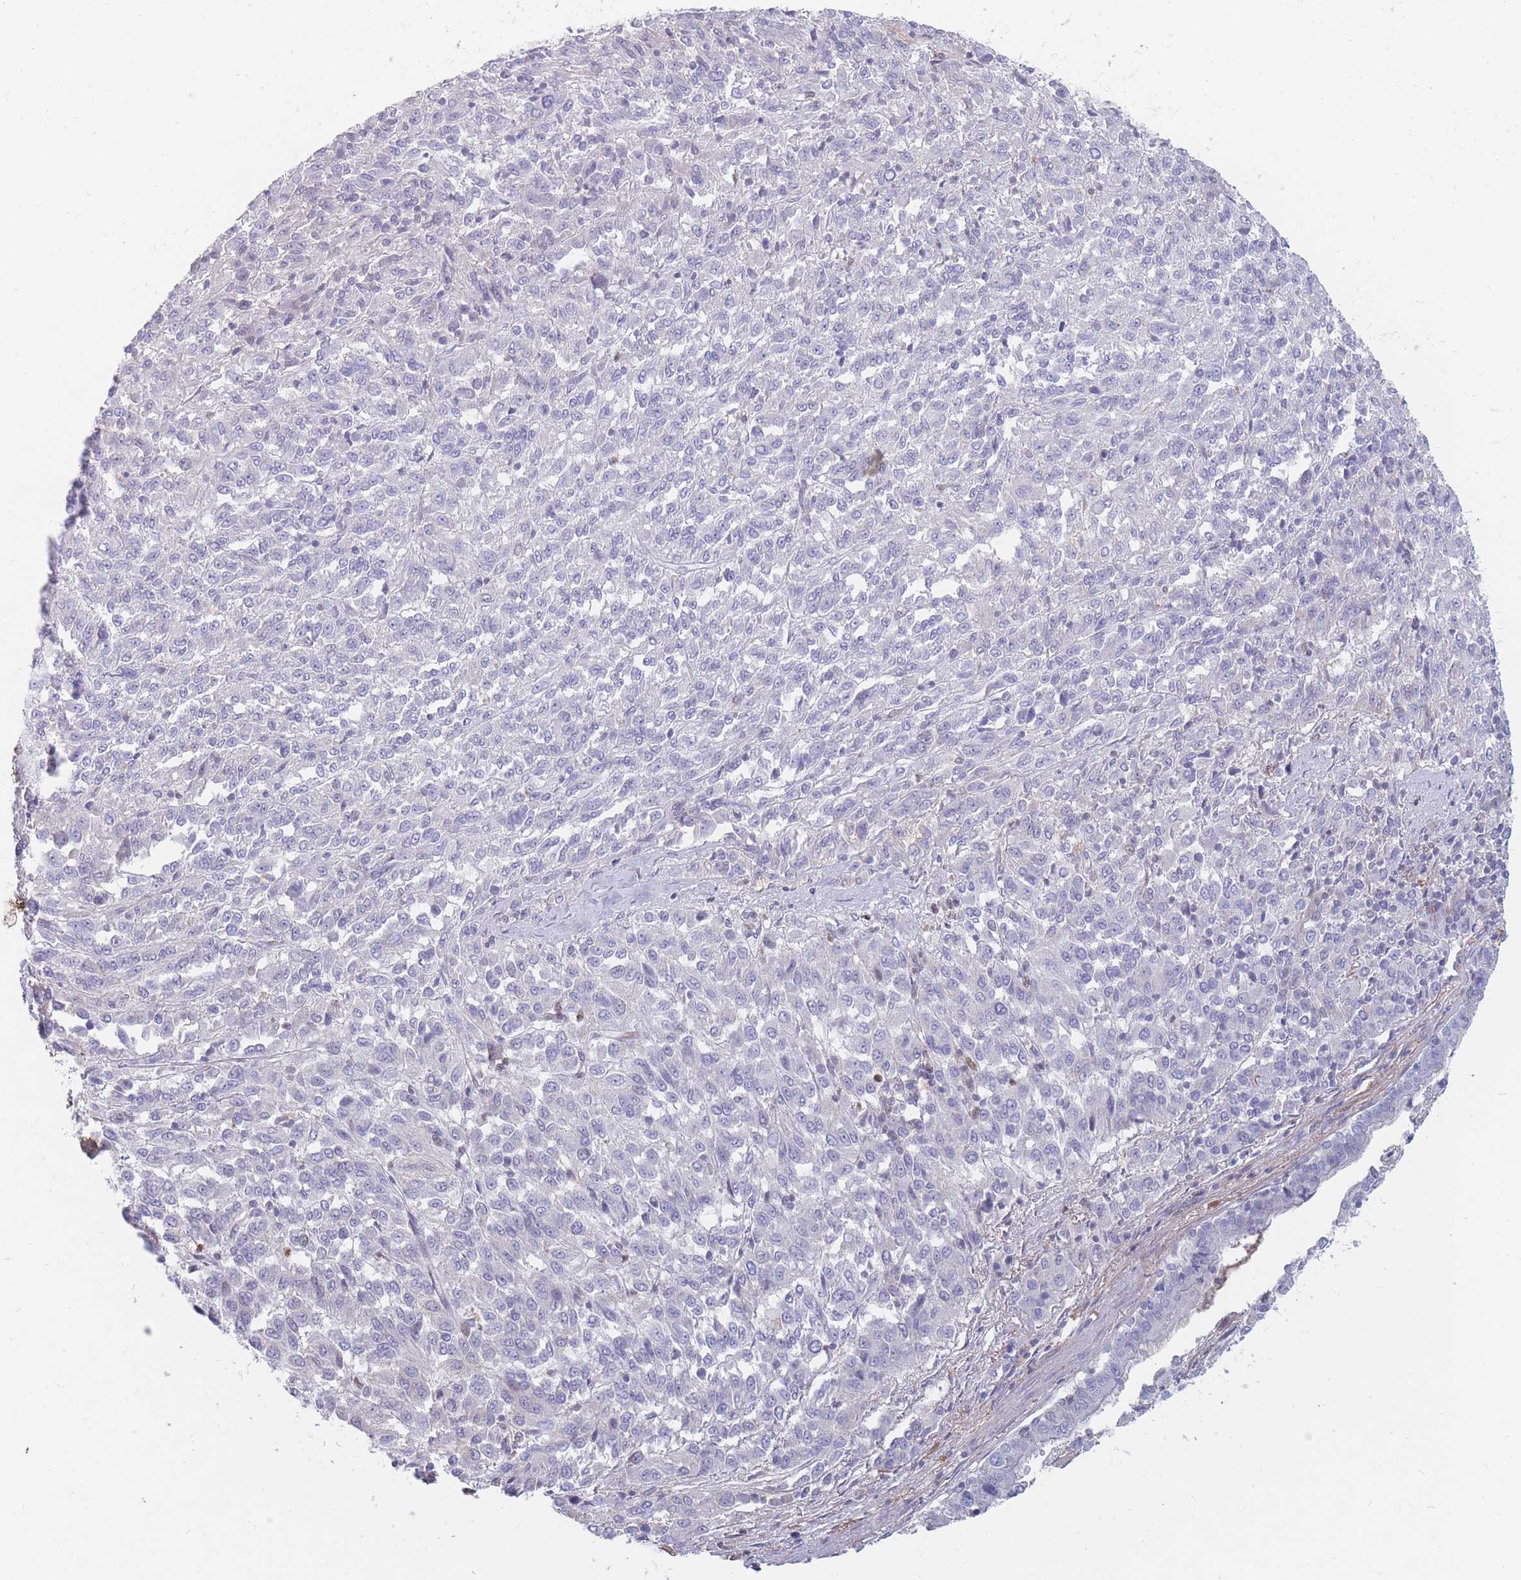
{"staining": {"intensity": "negative", "quantity": "none", "location": "none"}, "tissue": "melanoma", "cell_type": "Tumor cells", "image_type": "cancer", "snomed": [{"axis": "morphology", "description": "Malignant melanoma, Metastatic site"}, {"axis": "topography", "description": "Lung"}], "caption": "DAB (3,3'-diaminobenzidine) immunohistochemical staining of malignant melanoma (metastatic site) reveals no significant staining in tumor cells.", "gene": "PRG4", "patient": {"sex": "male", "age": 64}}